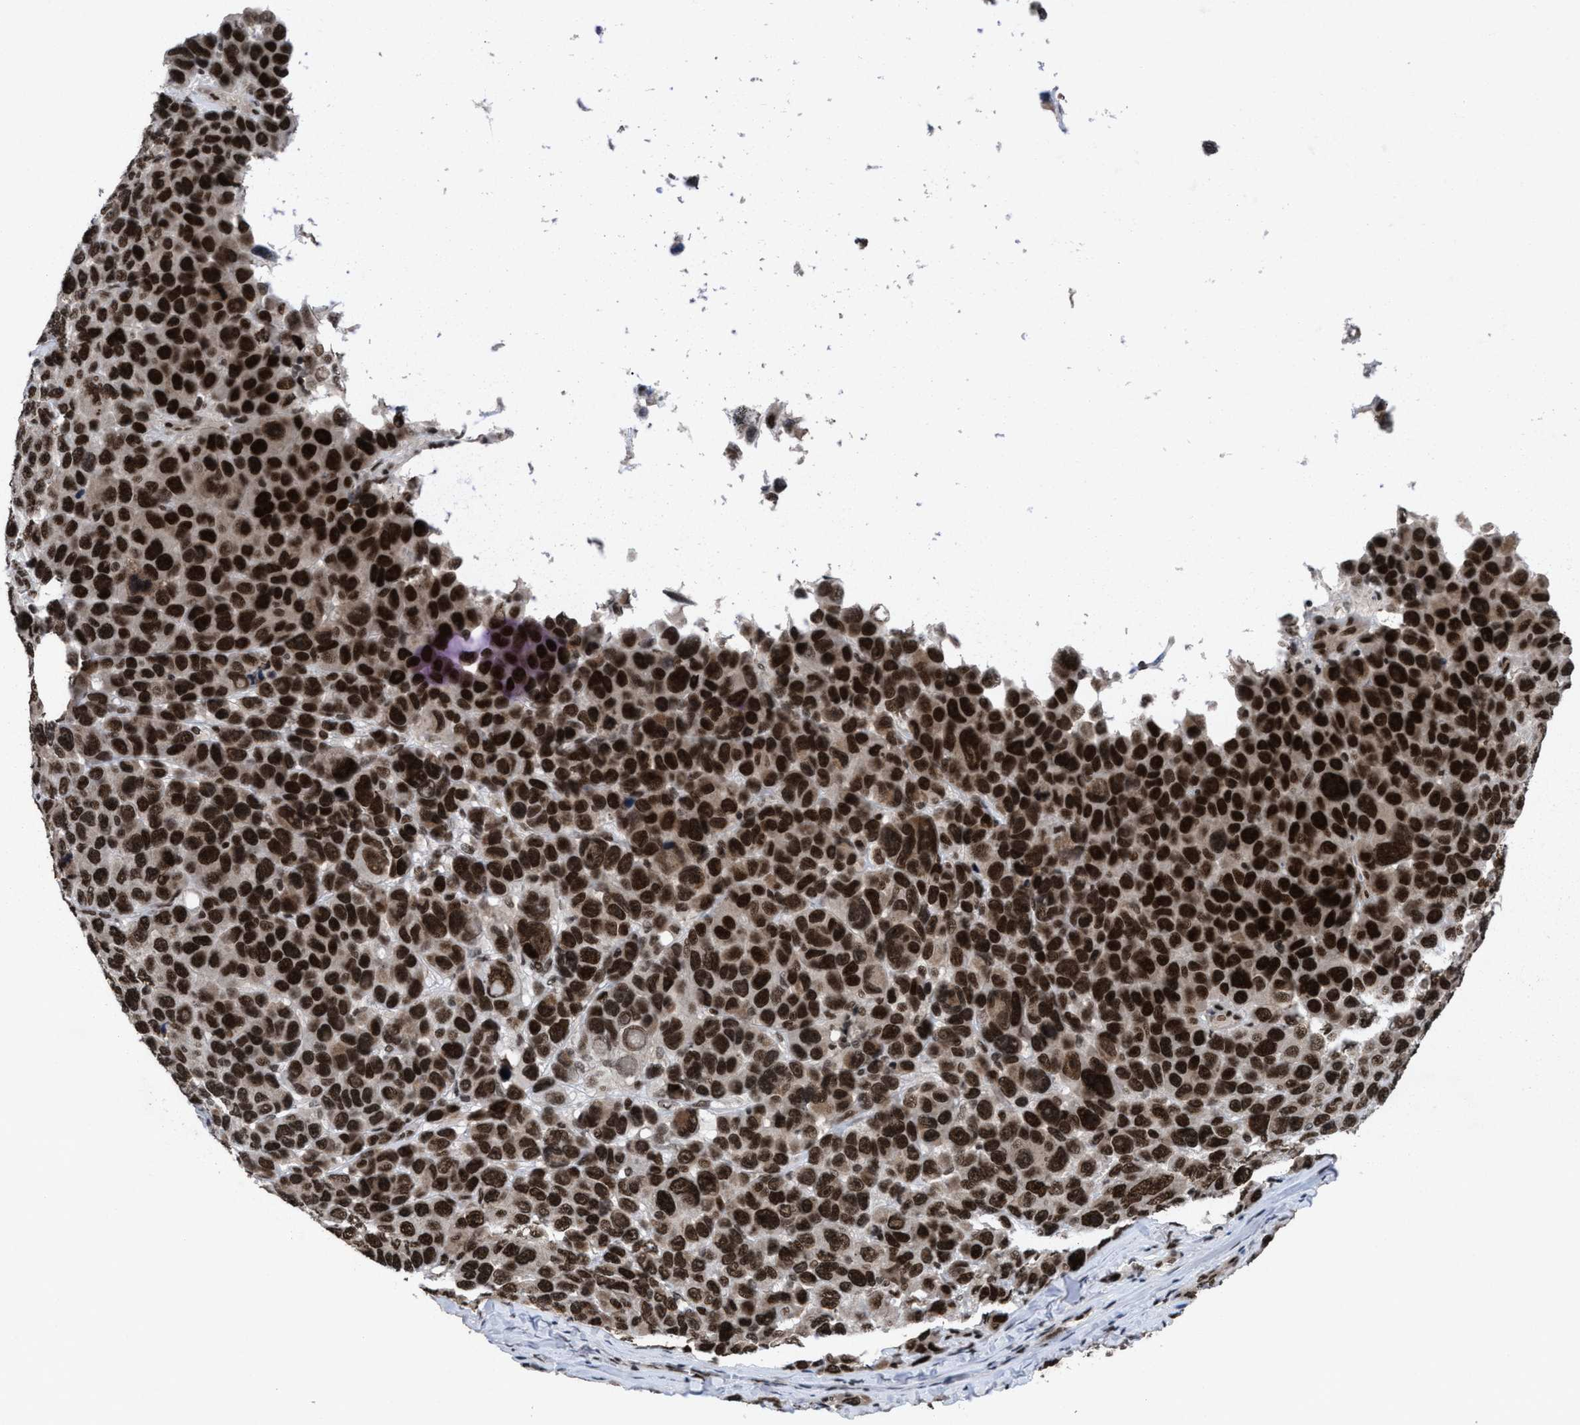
{"staining": {"intensity": "strong", "quantity": ">75%", "location": "nuclear"}, "tissue": "melanoma", "cell_type": "Tumor cells", "image_type": "cancer", "snomed": [{"axis": "morphology", "description": "Malignant melanoma, NOS"}, {"axis": "topography", "description": "Skin"}], "caption": "Malignant melanoma stained with a brown dye shows strong nuclear positive expression in about >75% of tumor cells.", "gene": "WIZ", "patient": {"sex": "male", "age": 53}}